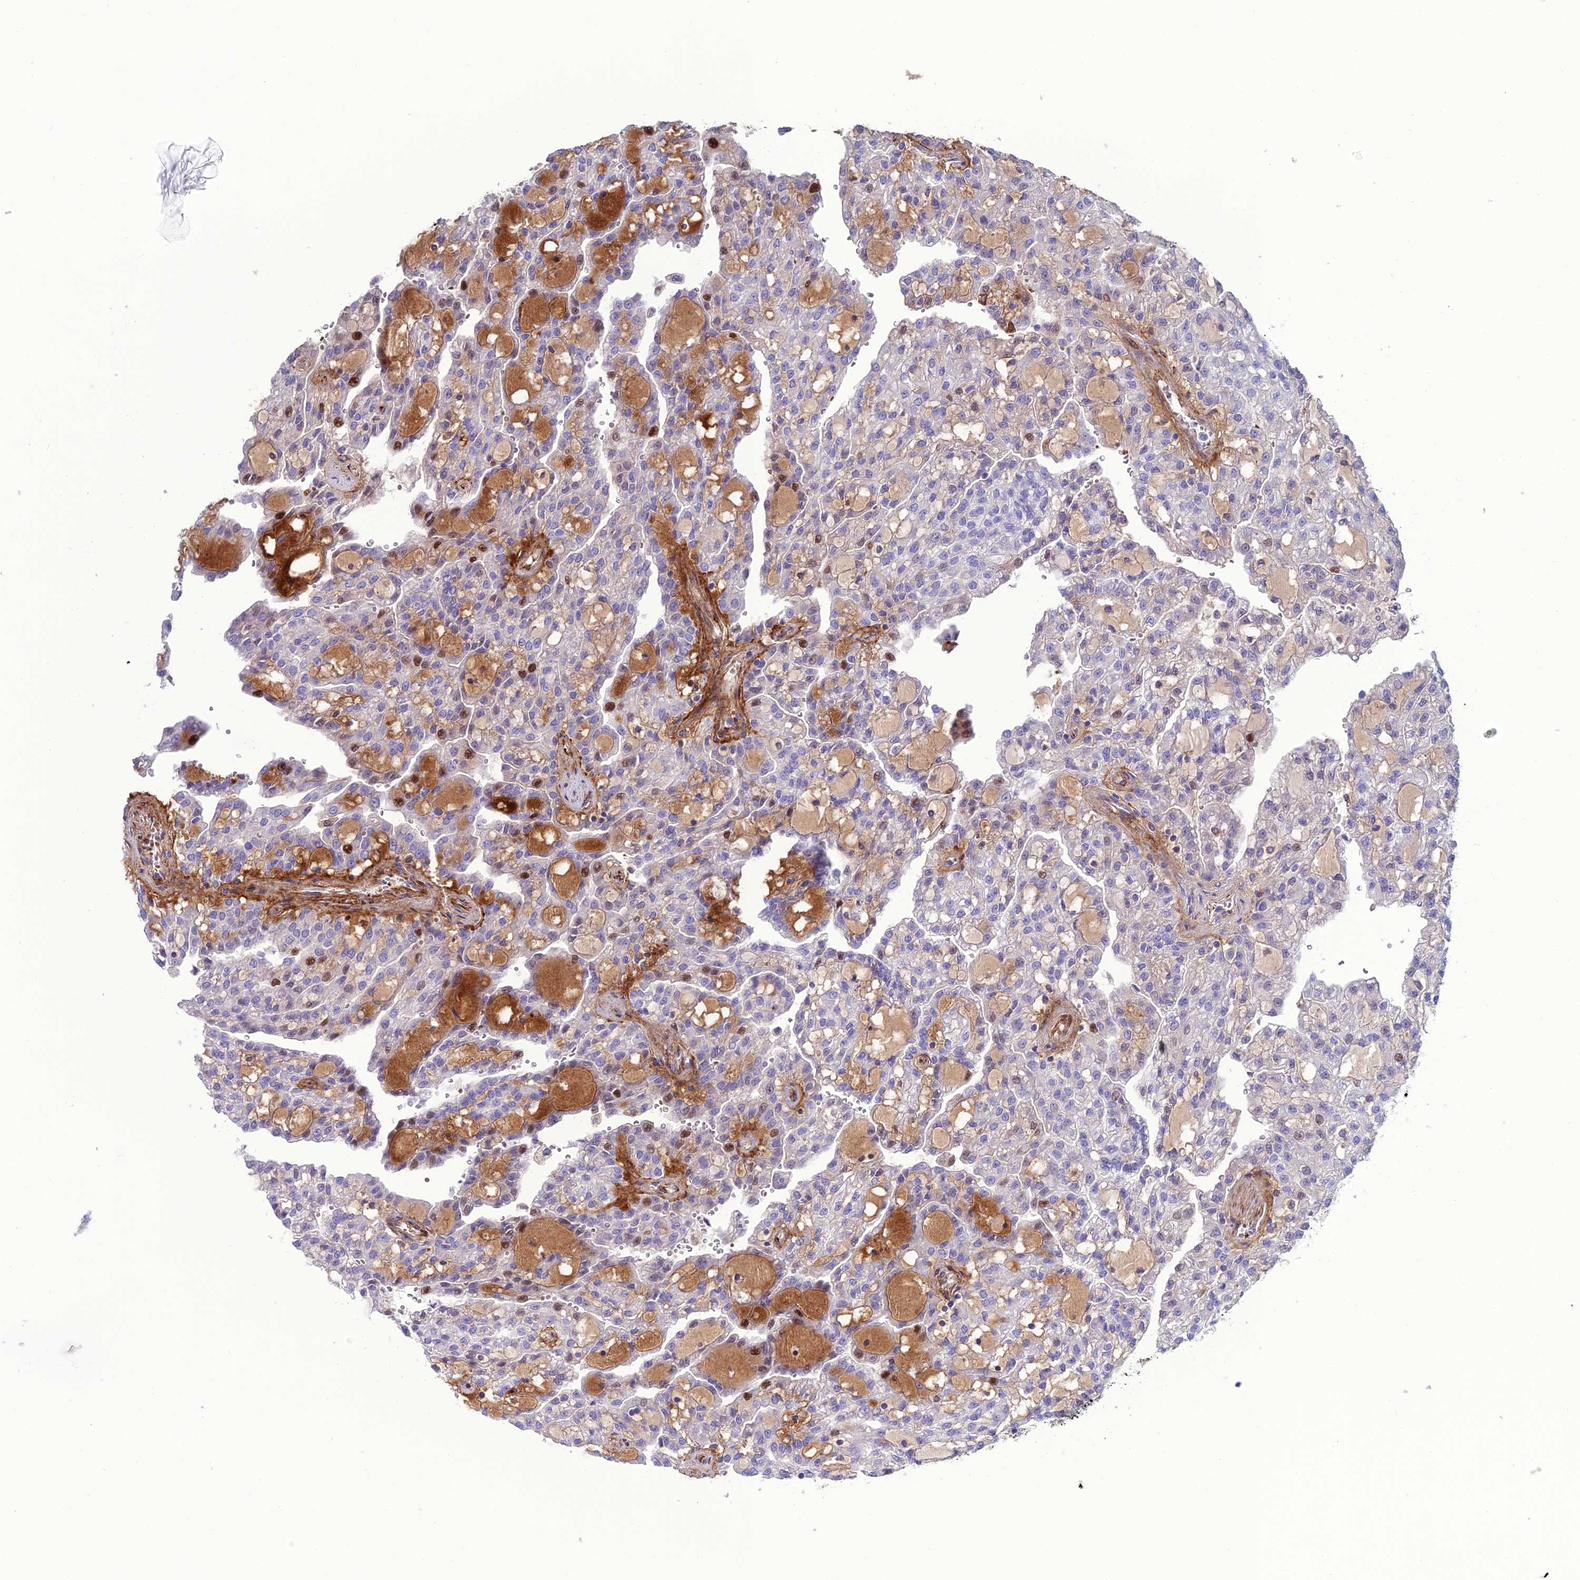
{"staining": {"intensity": "weak", "quantity": "<25%", "location": "cytoplasmic/membranous"}, "tissue": "renal cancer", "cell_type": "Tumor cells", "image_type": "cancer", "snomed": [{"axis": "morphology", "description": "Adenocarcinoma, NOS"}, {"axis": "topography", "description": "Kidney"}], "caption": "Tumor cells show no significant protein staining in renal adenocarcinoma.", "gene": "REX1BD", "patient": {"sex": "male", "age": 63}}